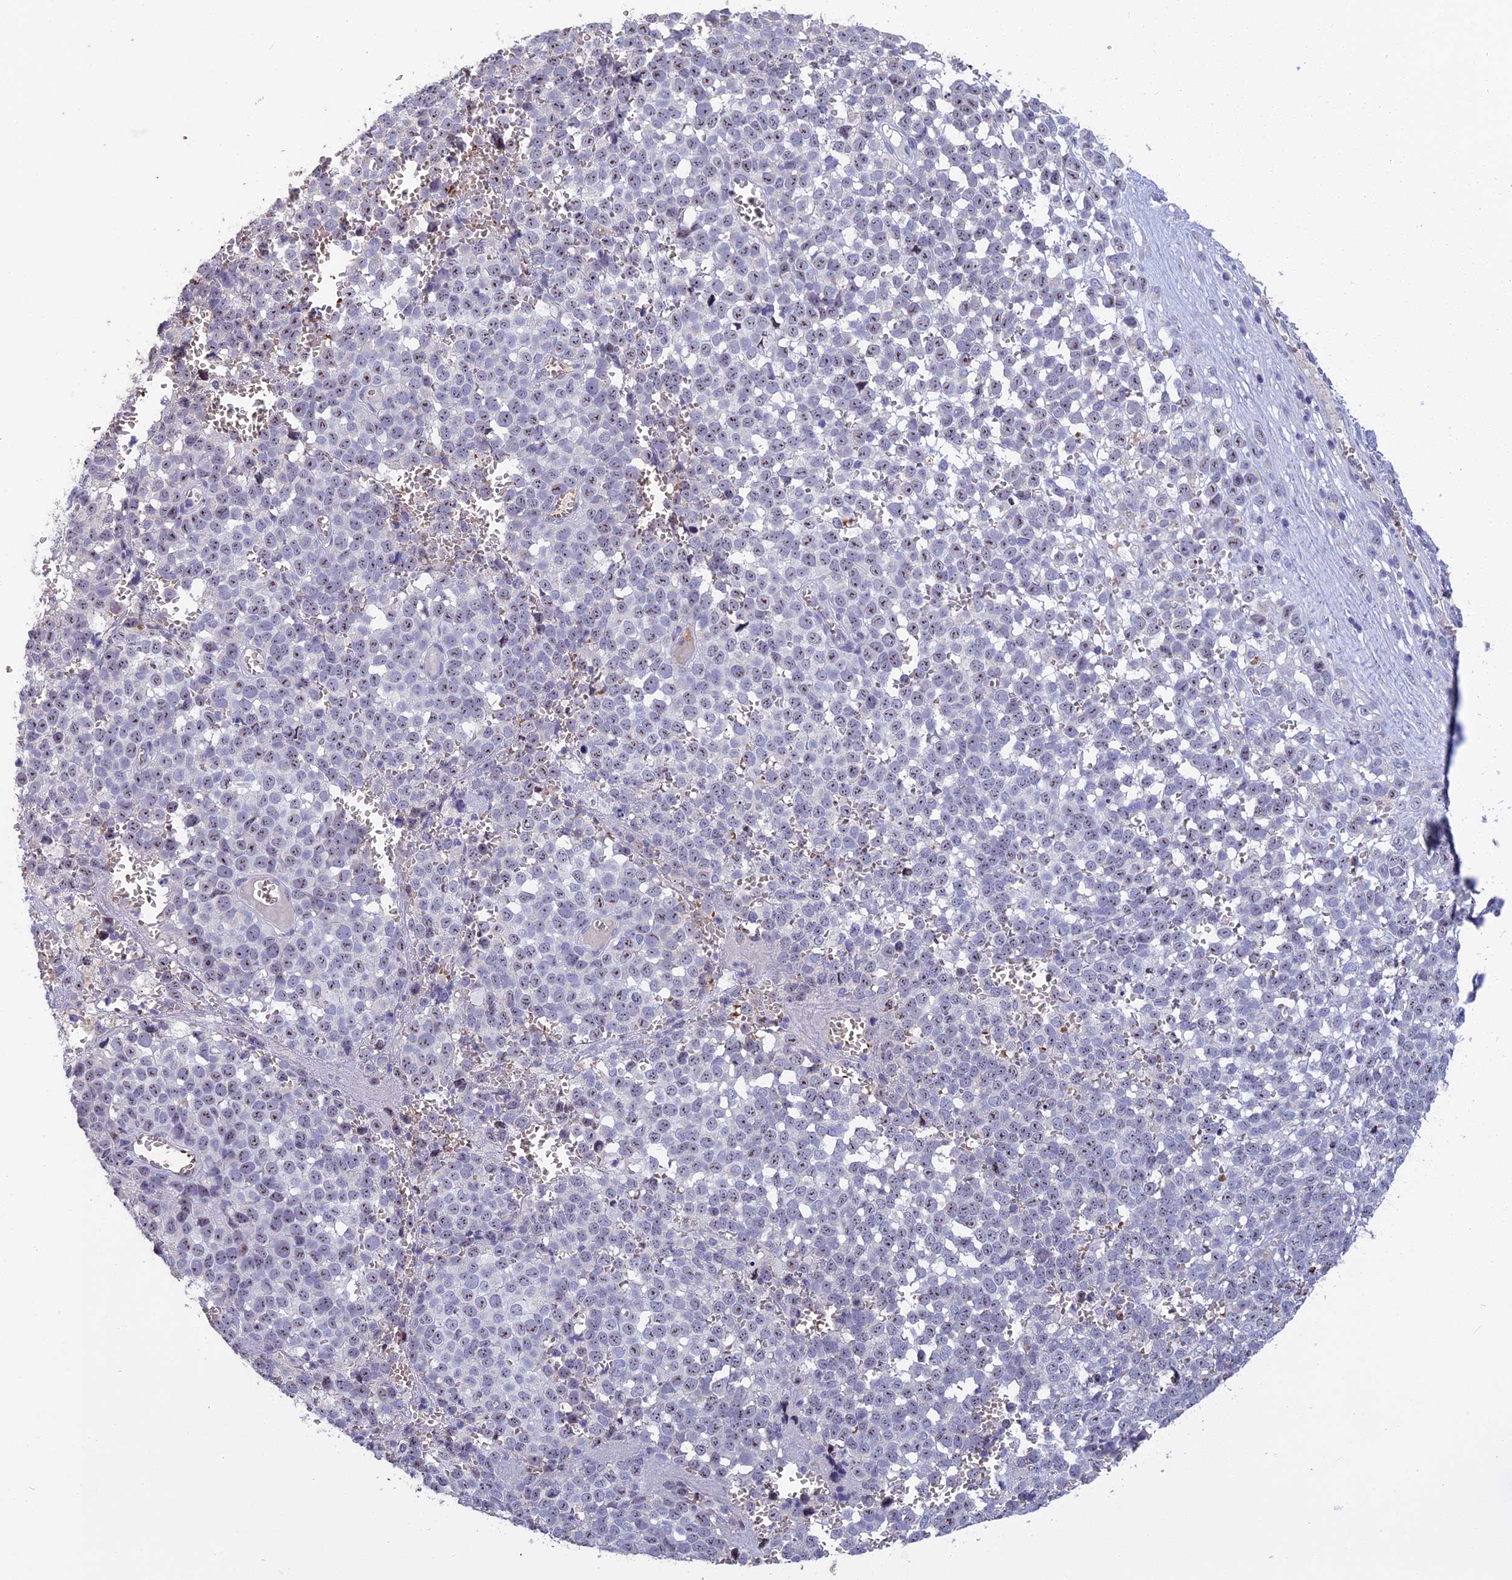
{"staining": {"intensity": "weak", "quantity": "<25%", "location": "nuclear"}, "tissue": "melanoma", "cell_type": "Tumor cells", "image_type": "cancer", "snomed": [{"axis": "morphology", "description": "Malignant melanoma, NOS"}, {"axis": "topography", "description": "Nose, NOS"}], "caption": "A photomicrograph of human malignant melanoma is negative for staining in tumor cells.", "gene": "KNOP1", "patient": {"sex": "female", "age": 48}}